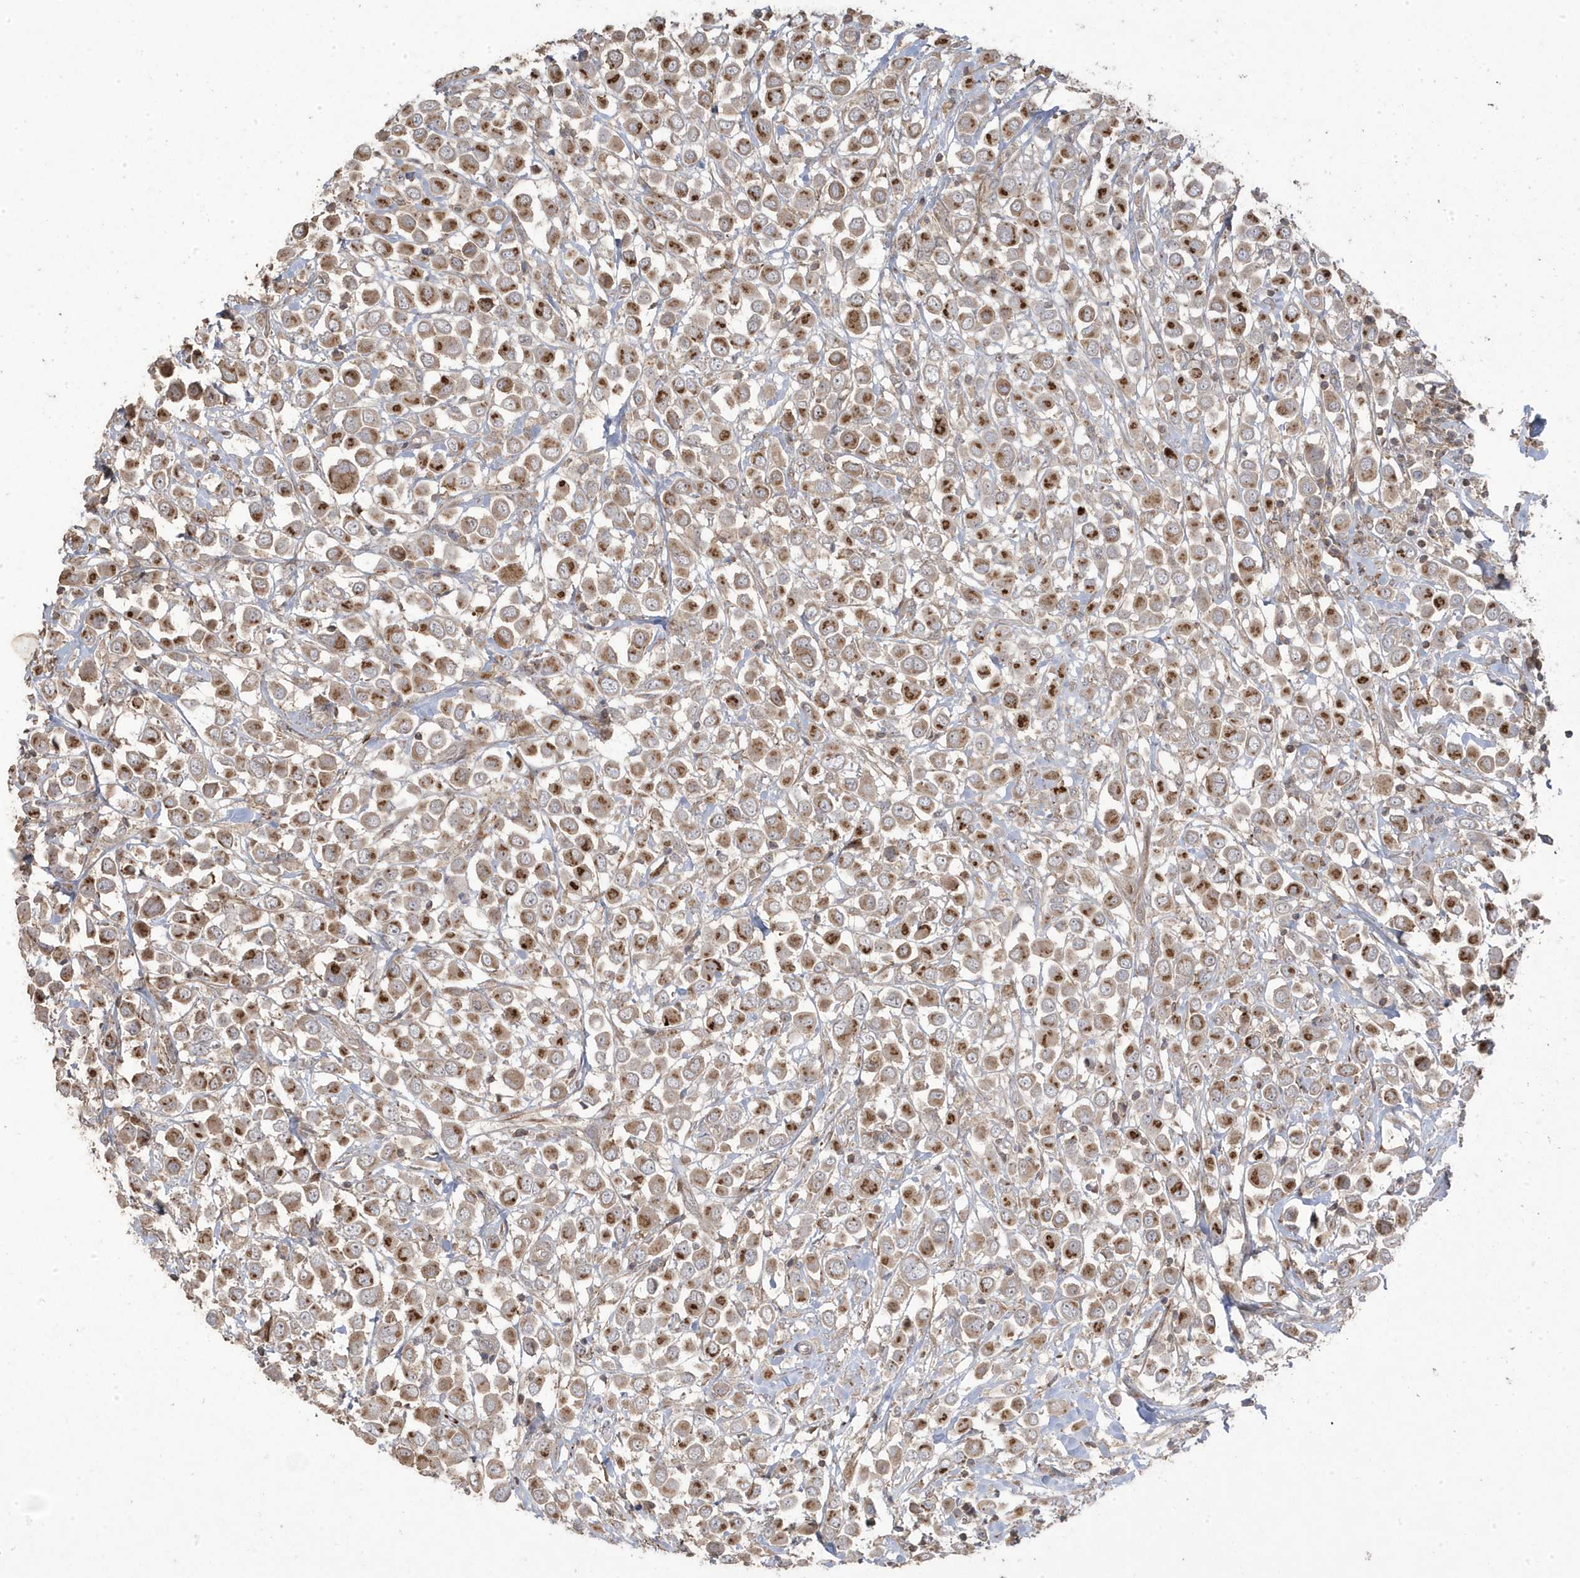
{"staining": {"intensity": "strong", "quantity": ">75%", "location": "cytoplasmic/membranous"}, "tissue": "breast cancer", "cell_type": "Tumor cells", "image_type": "cancer", "snomed": [{"axis": "morphology", "description": "Duct carcinoma"}, {"axis": "topography", "description": "Breast"}], "caption": "The photomicrograph demonstrates staining of breast infiltrating ductal carcinoma, revealing strong cytoplasmic/membranous protein staining (brown color) within tumor cells.", "gene": "CETN3", "patient": {"sex": "female", "age": 61}}